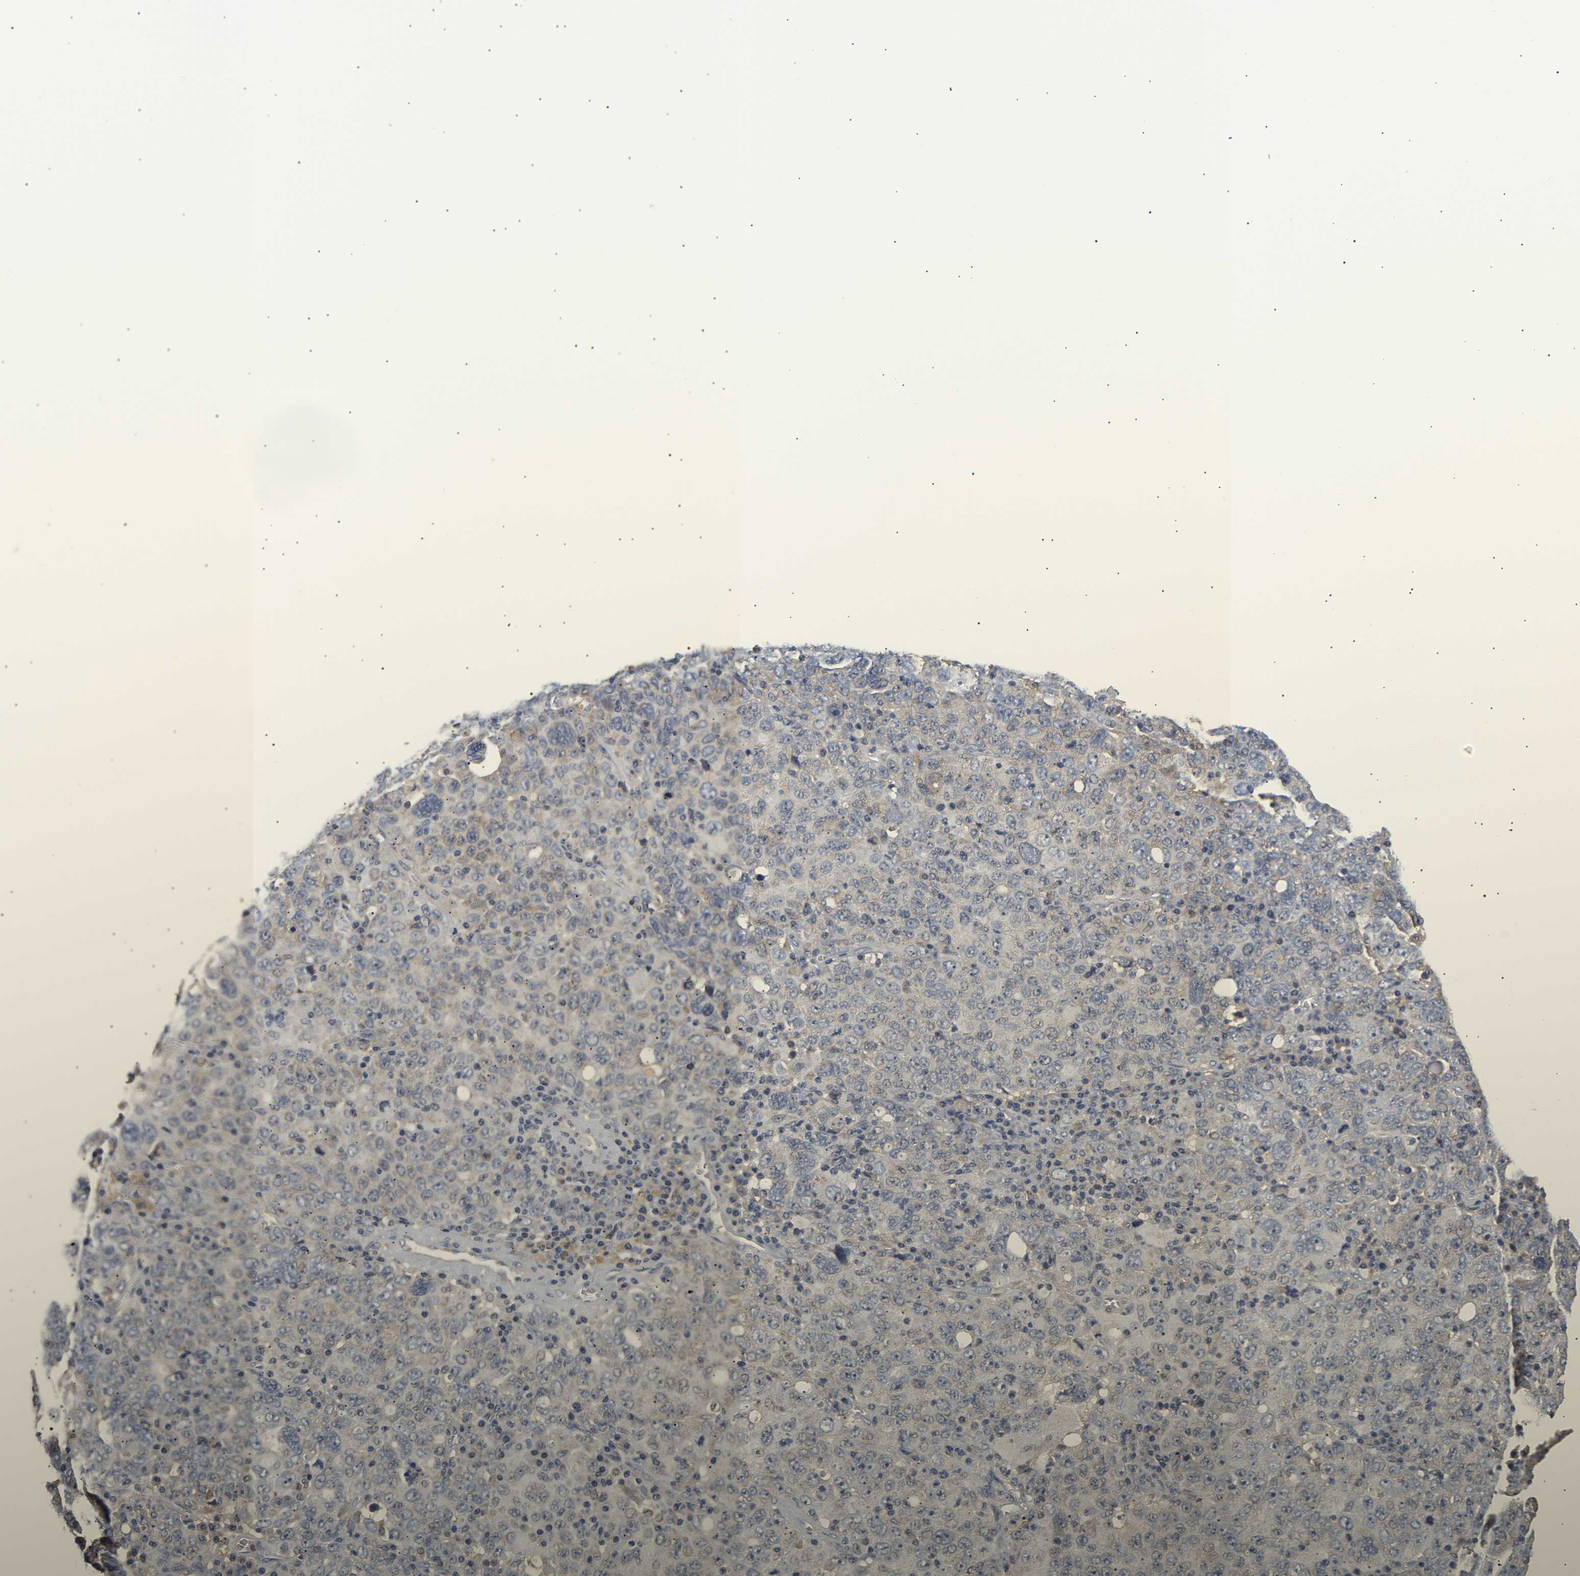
{"staining": {"intensity": "negative", "quantity": "none", "location": "none"}, "tissue": "ovarian cancer", "cell_type": "Tumor cells", "image_type": "cancer", "snomed": [{"axis": "morphology", "description": "Carcinoma, endometroid"}, {"axis": "topography", "description": "Ovary"}], "caption": "Ovarian endometroid carcinoma was stained to show a protein in brown. There is no significant positivity in tumor cells.", "gene": "PPID", "patient": {"sex": "female", "age": 62}}